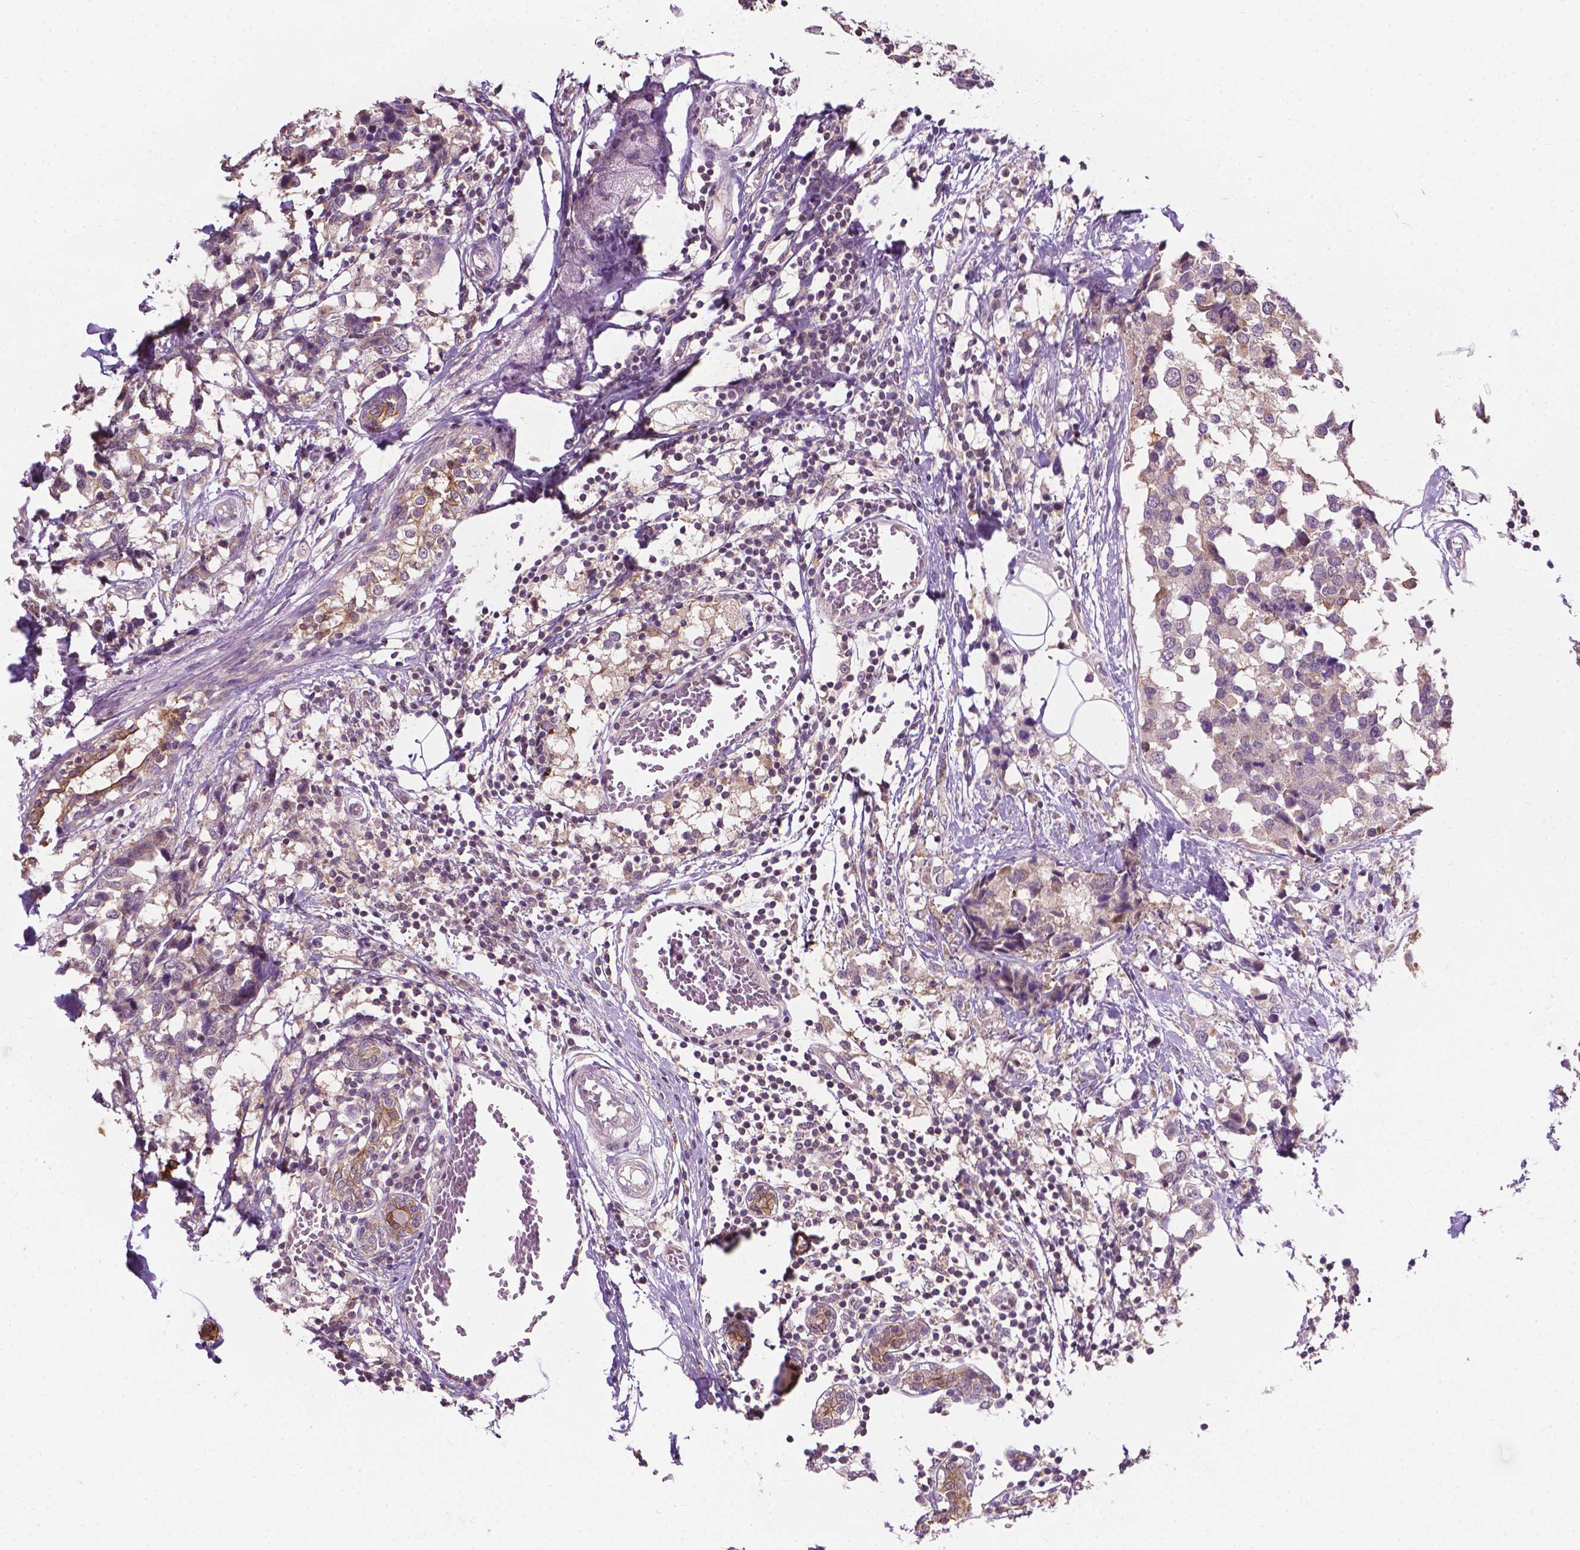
{"staining": {"intensity": "weak", "quantity": "<25%", "location": "cytoplasmic/membranous"}, "tissue": "breast cancer", "cell_type": "Tumor cells", "image_type": "cancer", "snomed": [{"axis": "morphology", "description": "Lobular carcinoma"}, {"axis": "topography", "description": "Breast"}], "caption": "A histopathology image of breast lobular carcinoma stained for a protein displays no brown staining in tumor cells.", "gene": "MZT1", "patient": {"sex": "female", "age": 59}}